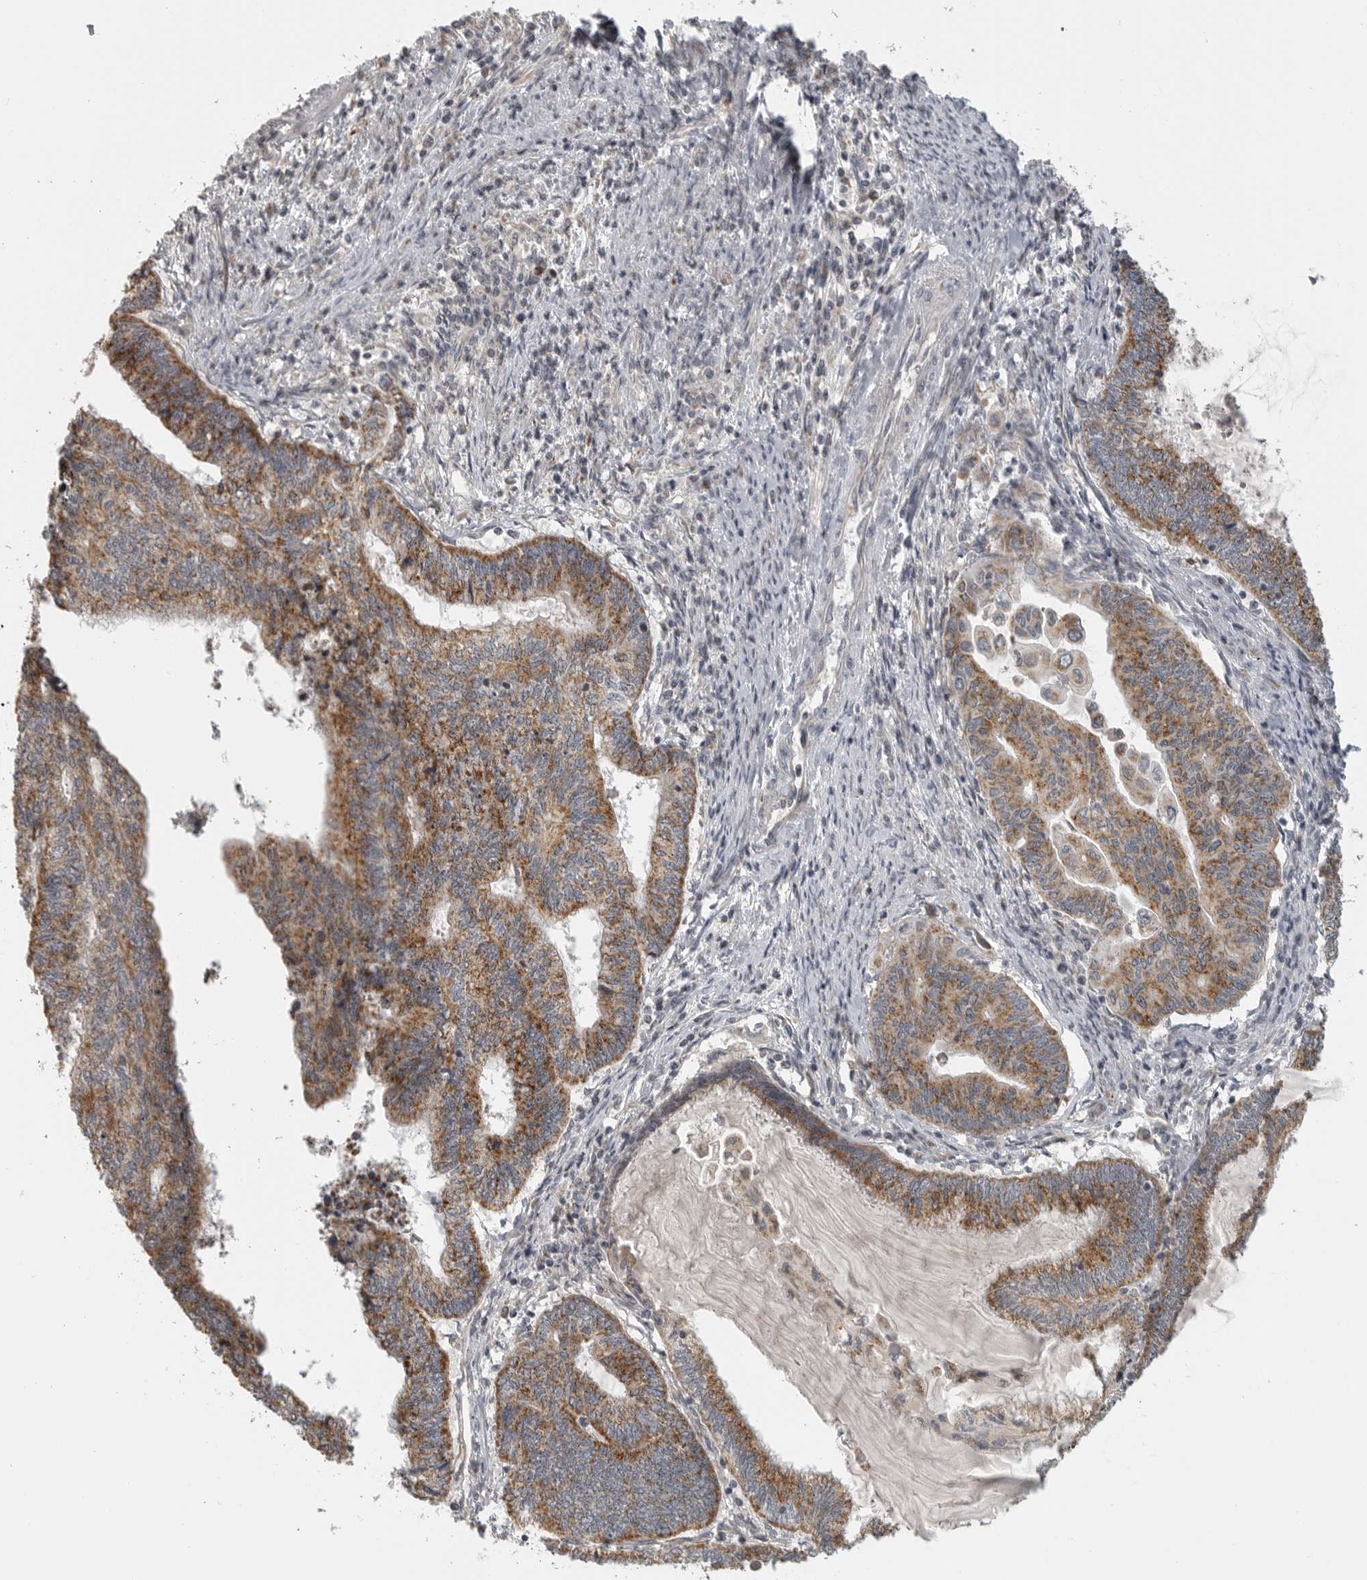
{"staining": {"intensity": "moderate", "quantity": ">75%", "location": "cytoplasmic/membranous"}, "tissue": "endometrial cancer", "cell_type": "Tumor cells", "image_type": "cancer", "snomed": [{"axis": "morphology", "description": "Adenocarcinoma, NOS"}, {"axis": "topography", "description": "Uterus"}, {"axis": "topography", "description": "Endometrium"}], "caption": "There is medium levels of moderate cytoplasmic/membranous staining in tumor cells of endometrial adenocarcinoma, as demonstrated by immunohistochemical staining (brown color).", "gene": "RXFP3", "patient": {"sex": "female", "age": 70}}